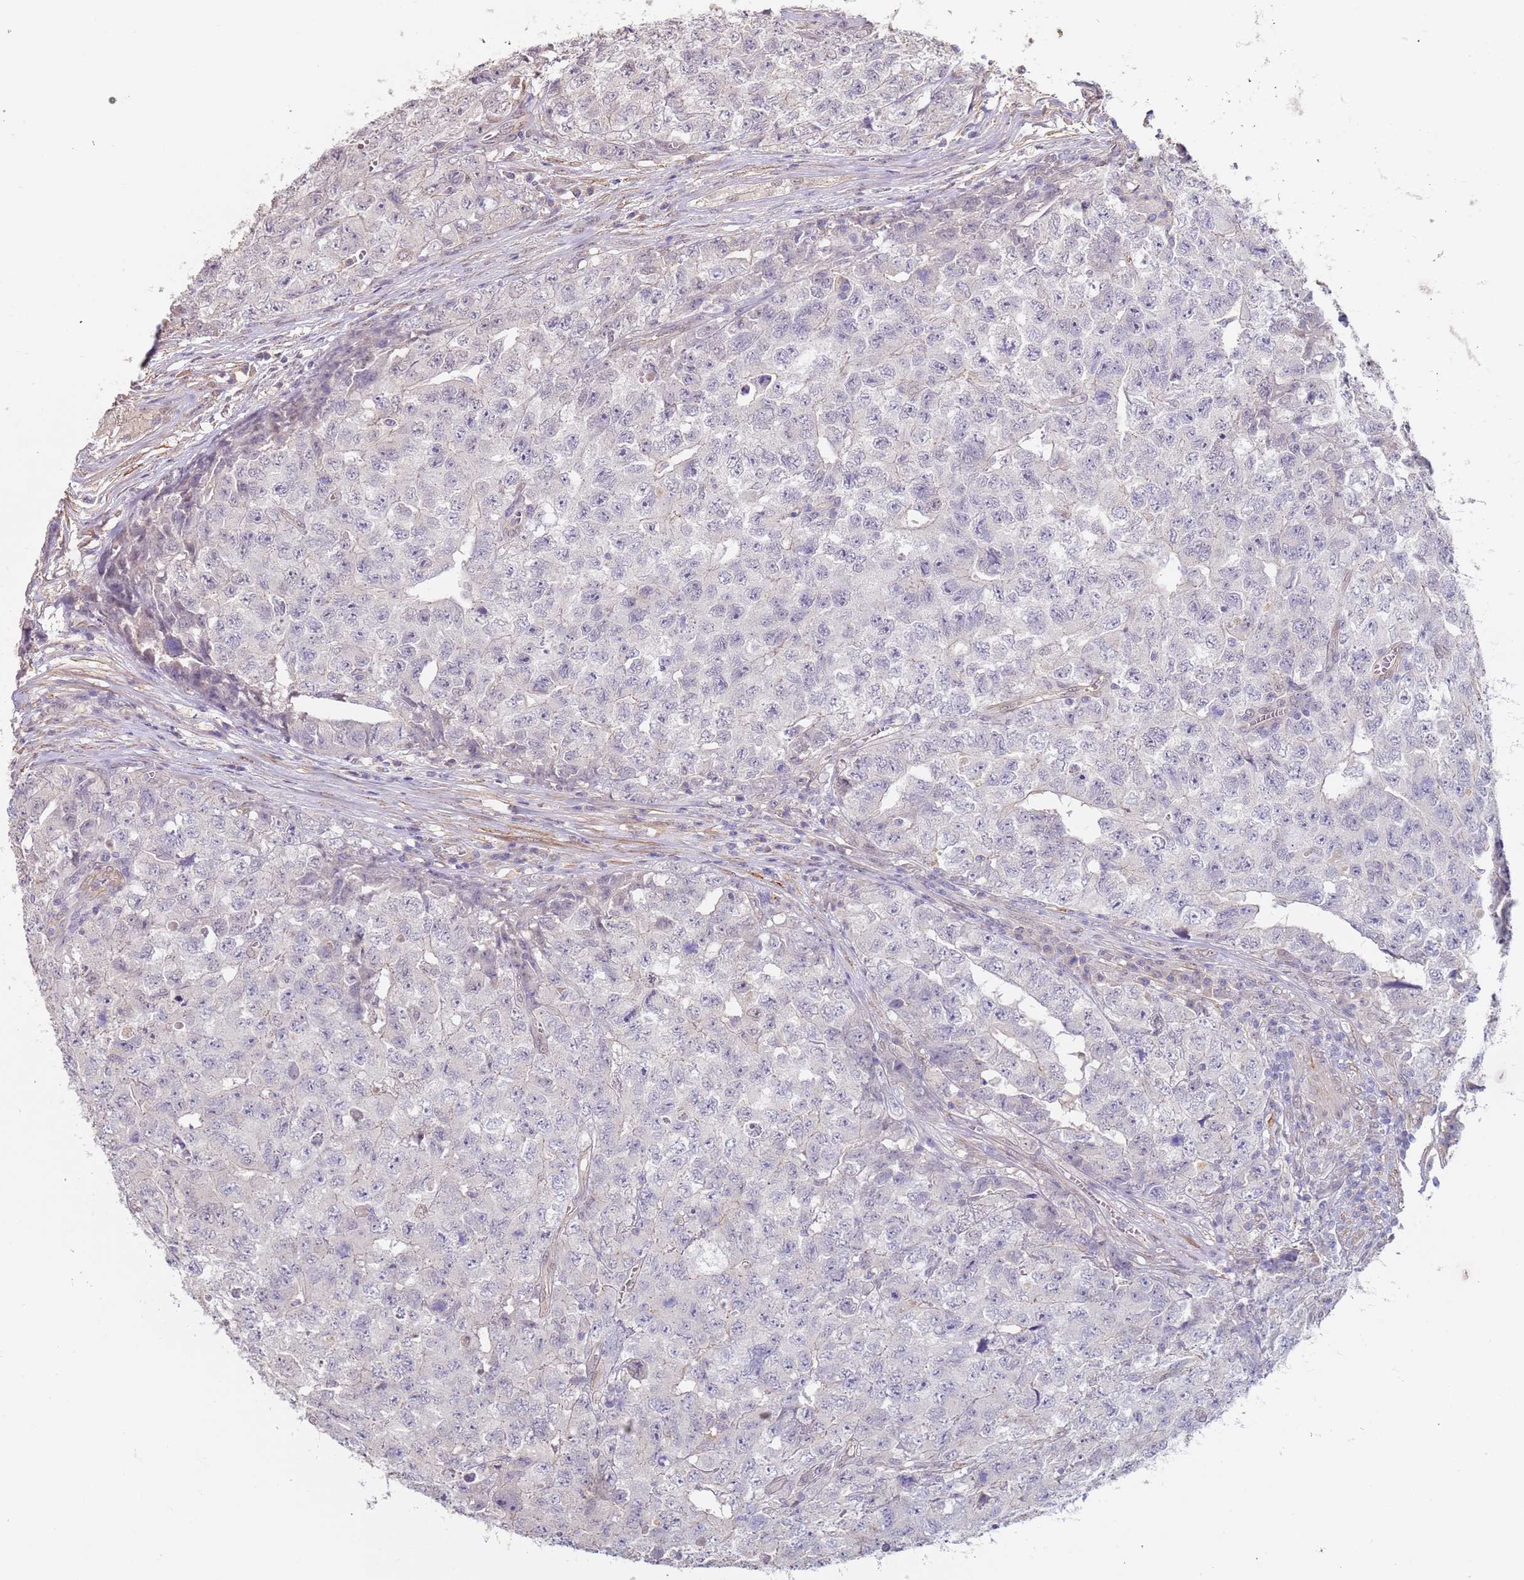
{"staining": {"intensity": "negative", "quantity": "none", "location": "none"}, "tissue": "testis cancer", "cell_type": "Tumor cells", "image_type": "cancer", "snomed": [{"axis": "morphology", "description": "Carcinoma, Embryonal, NOS"}, {"axis": "topography", "description": "Testis"}], "caption": "High magnification brightfield microscopy of embryonal carcinoma (testis) stained with DAB (3,3'-diaminobenzidine) (brown) and counterstained with hematoxylin (blue): tumor cells show no significant positivity. (IHC, brightfield microscopy, high magnification).", "gene": "WDR93", "patient": {"sex": "male", "age": 31}}